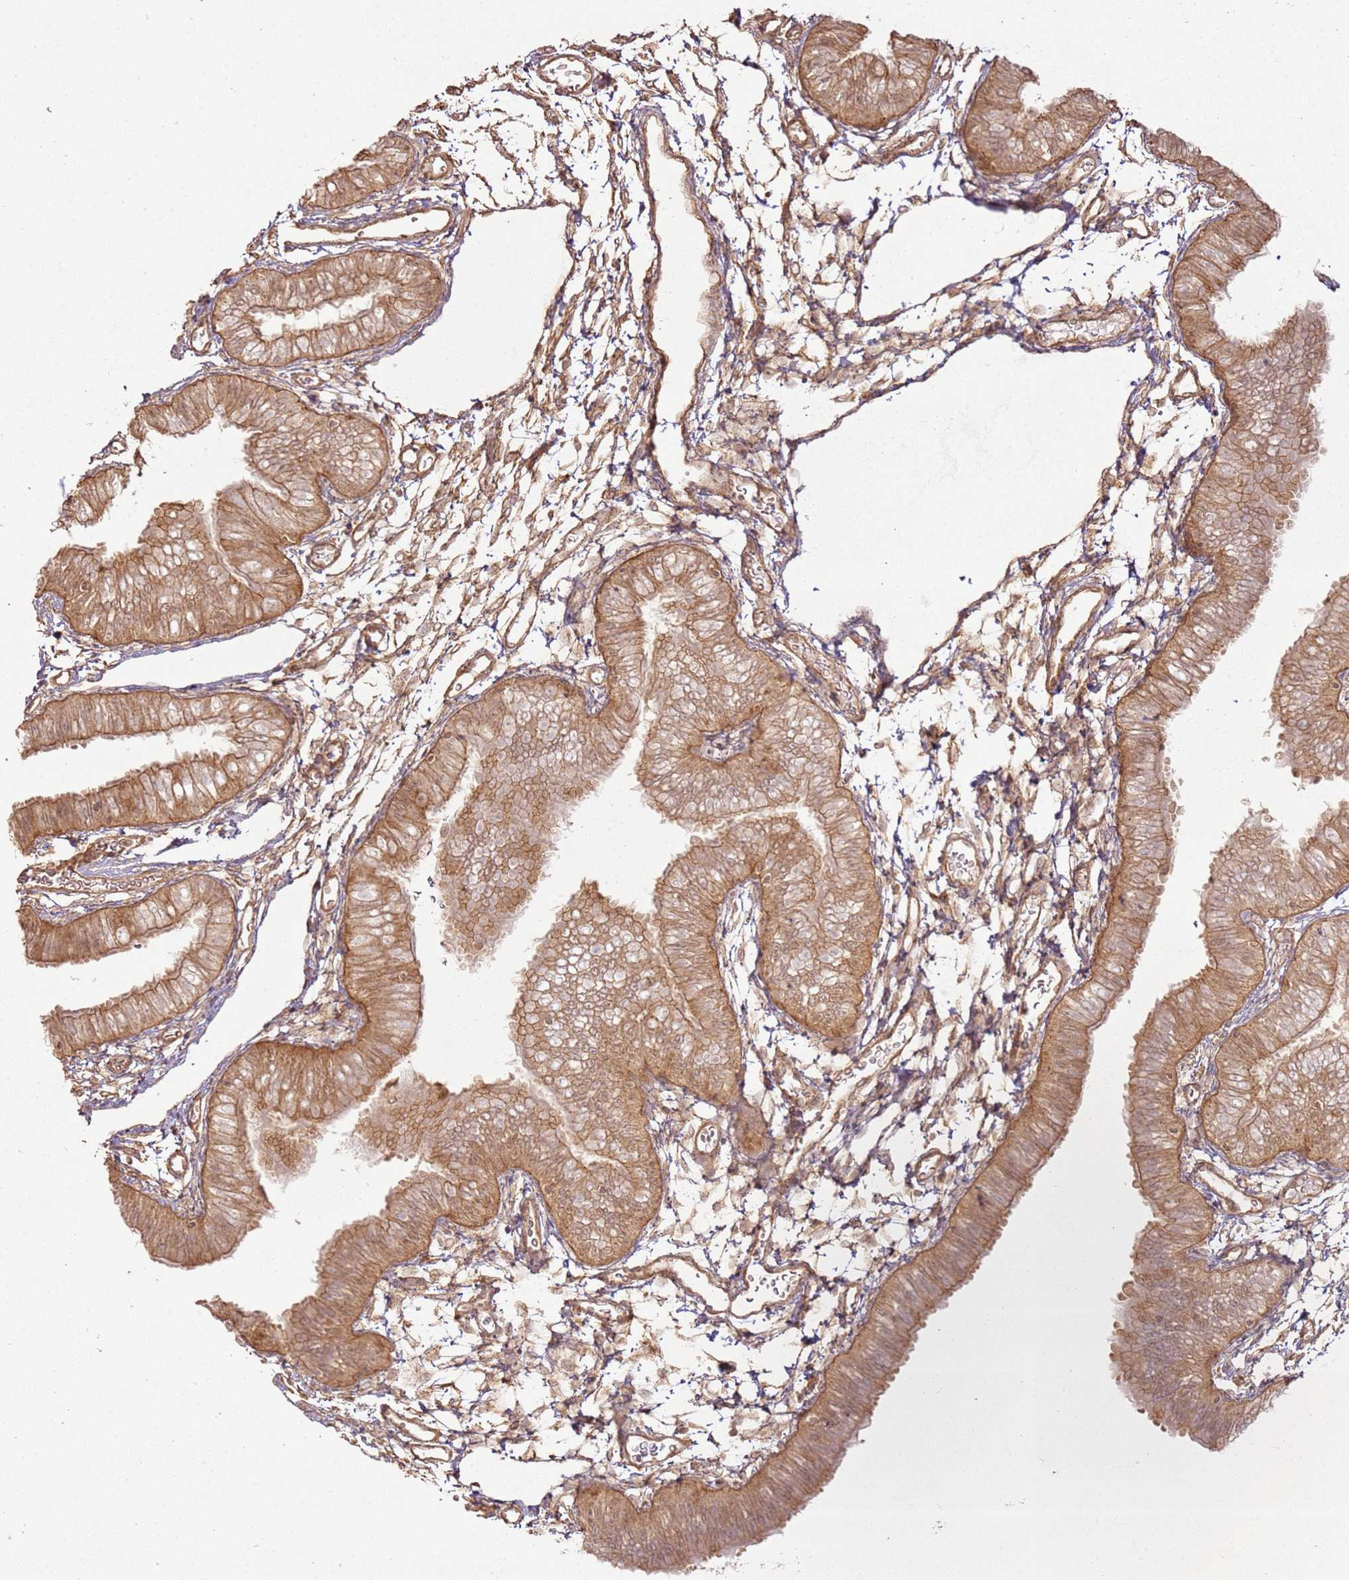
{"staining": {"intensity": "moderate", "quantity": ">75%", "location": "cytoplasmic/membranous"}, "tissue": "fallopian tube", "cell_type": "Glandular cells", "image_type": "normal", "snomed": [{"axis": "morphology", "description": "Normal tissue, NOS"}, {"axis": "topography", "description": "Fallopian tube"}], "caption": "An IHC micrograph of normal tissue is shown. Protein staining in brown labels moderate cytoplasmic/membranous positivity in fallopian tube within glandular cells. (brown staining indicates protein expression, while blue staining denotes nuclei).", "gene": "ZNF776", "patient": {"sex": "female", "age": 35}}